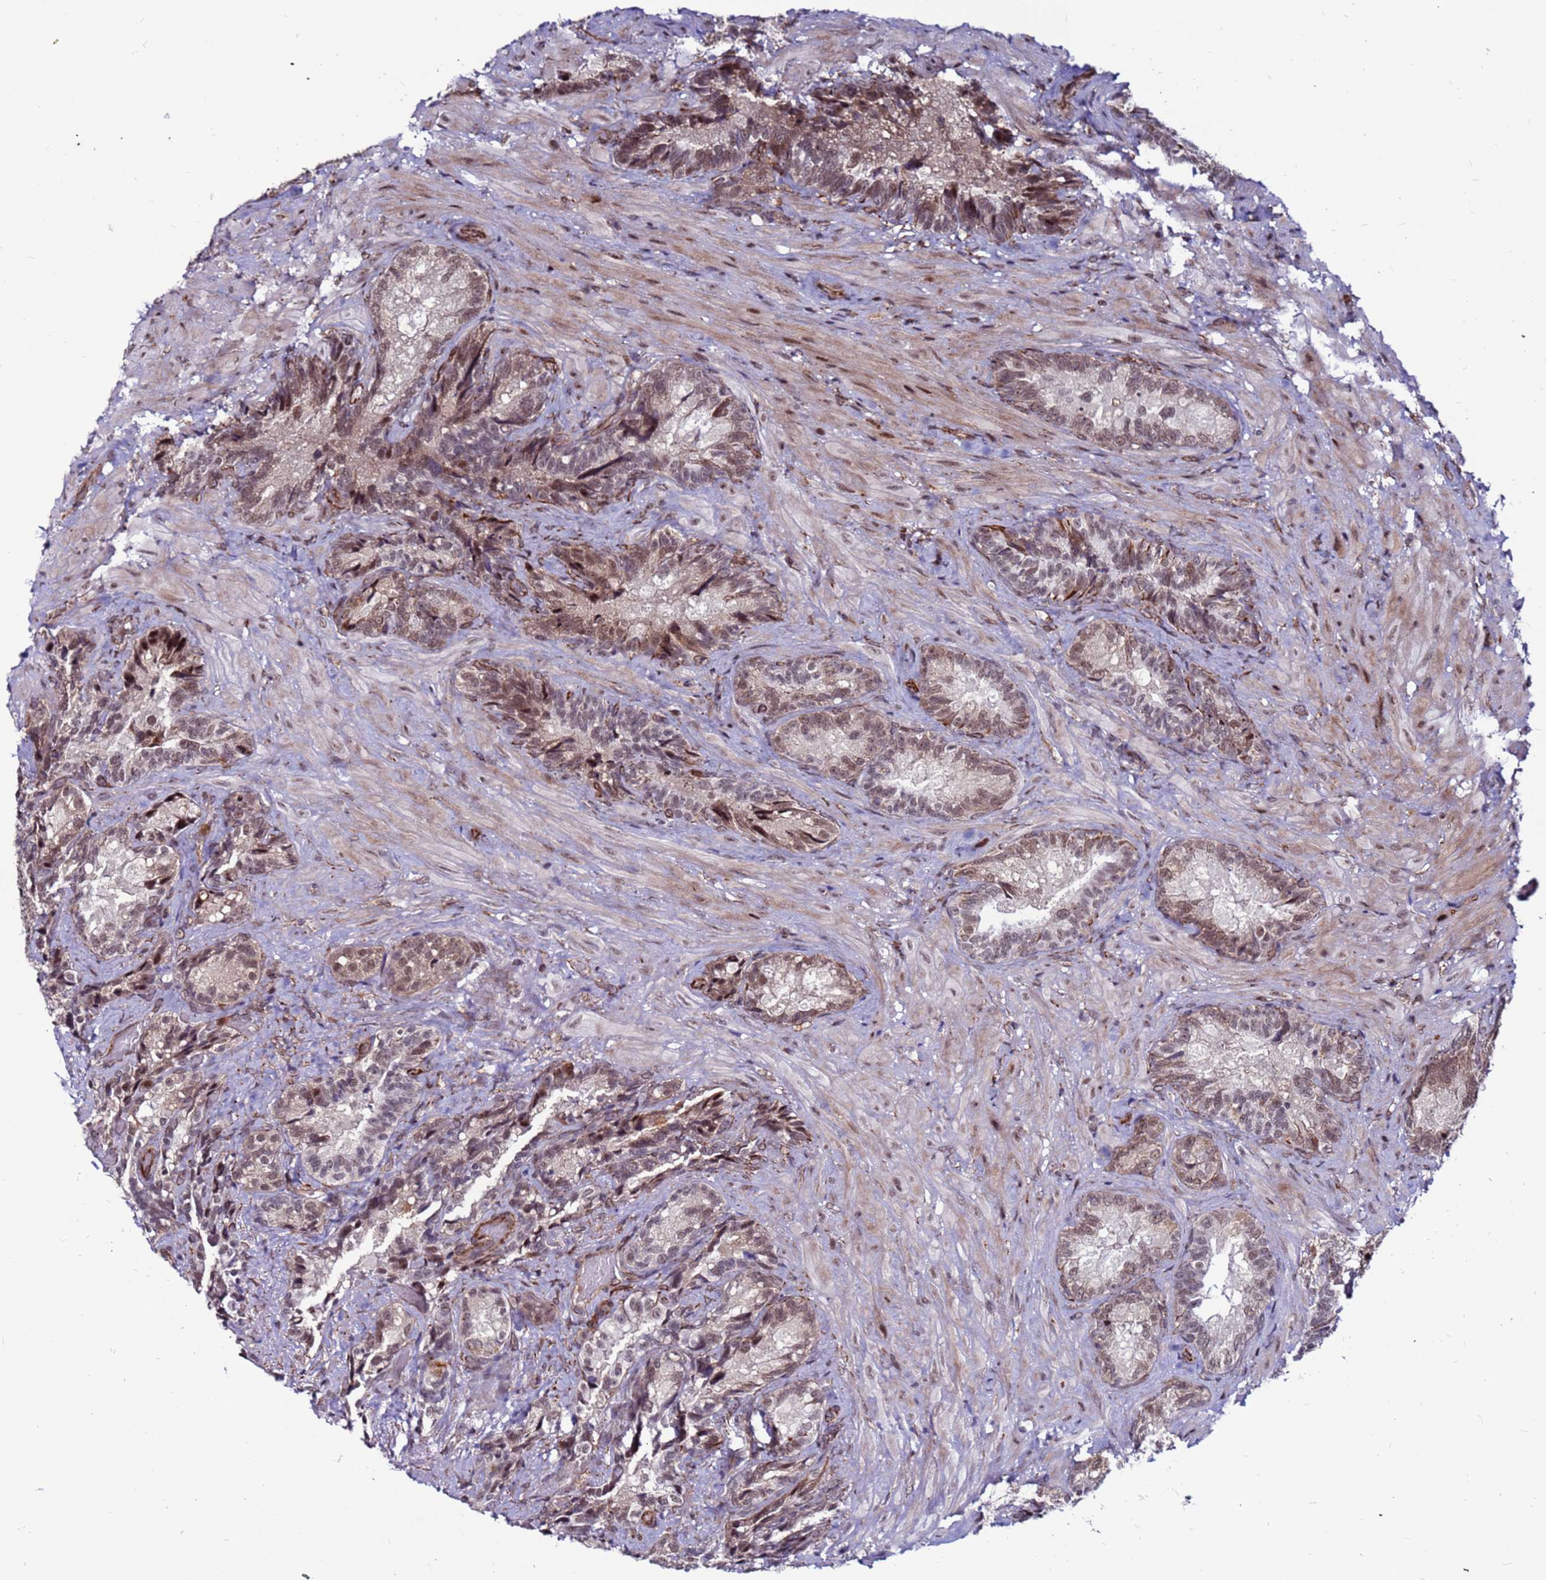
{"staining": {"intensity": "moderate", "quantity": ">75%", "location": "nuclear"}, "tissue": "seminal vesicle", "cell_type": "Glandular cells", "image_type": "normal", "snomed": [{"axis": "morphology", "description": "Normal tissue, NOS"}, {"axis": "topography", "description": "Seminal veicle"}], "caption": "A brown stain shows moderate nuclear expression of a protein in glandular cells of benign seminal vesicle. The staining is performed using DAB (3,3'-diaminobenzidine) brown chromogen to label protein expression. The nuclei are counter-stained blue using hematoxylin.", "gene": "CLK3", "patient": {"sex": "male", "age": 62}}